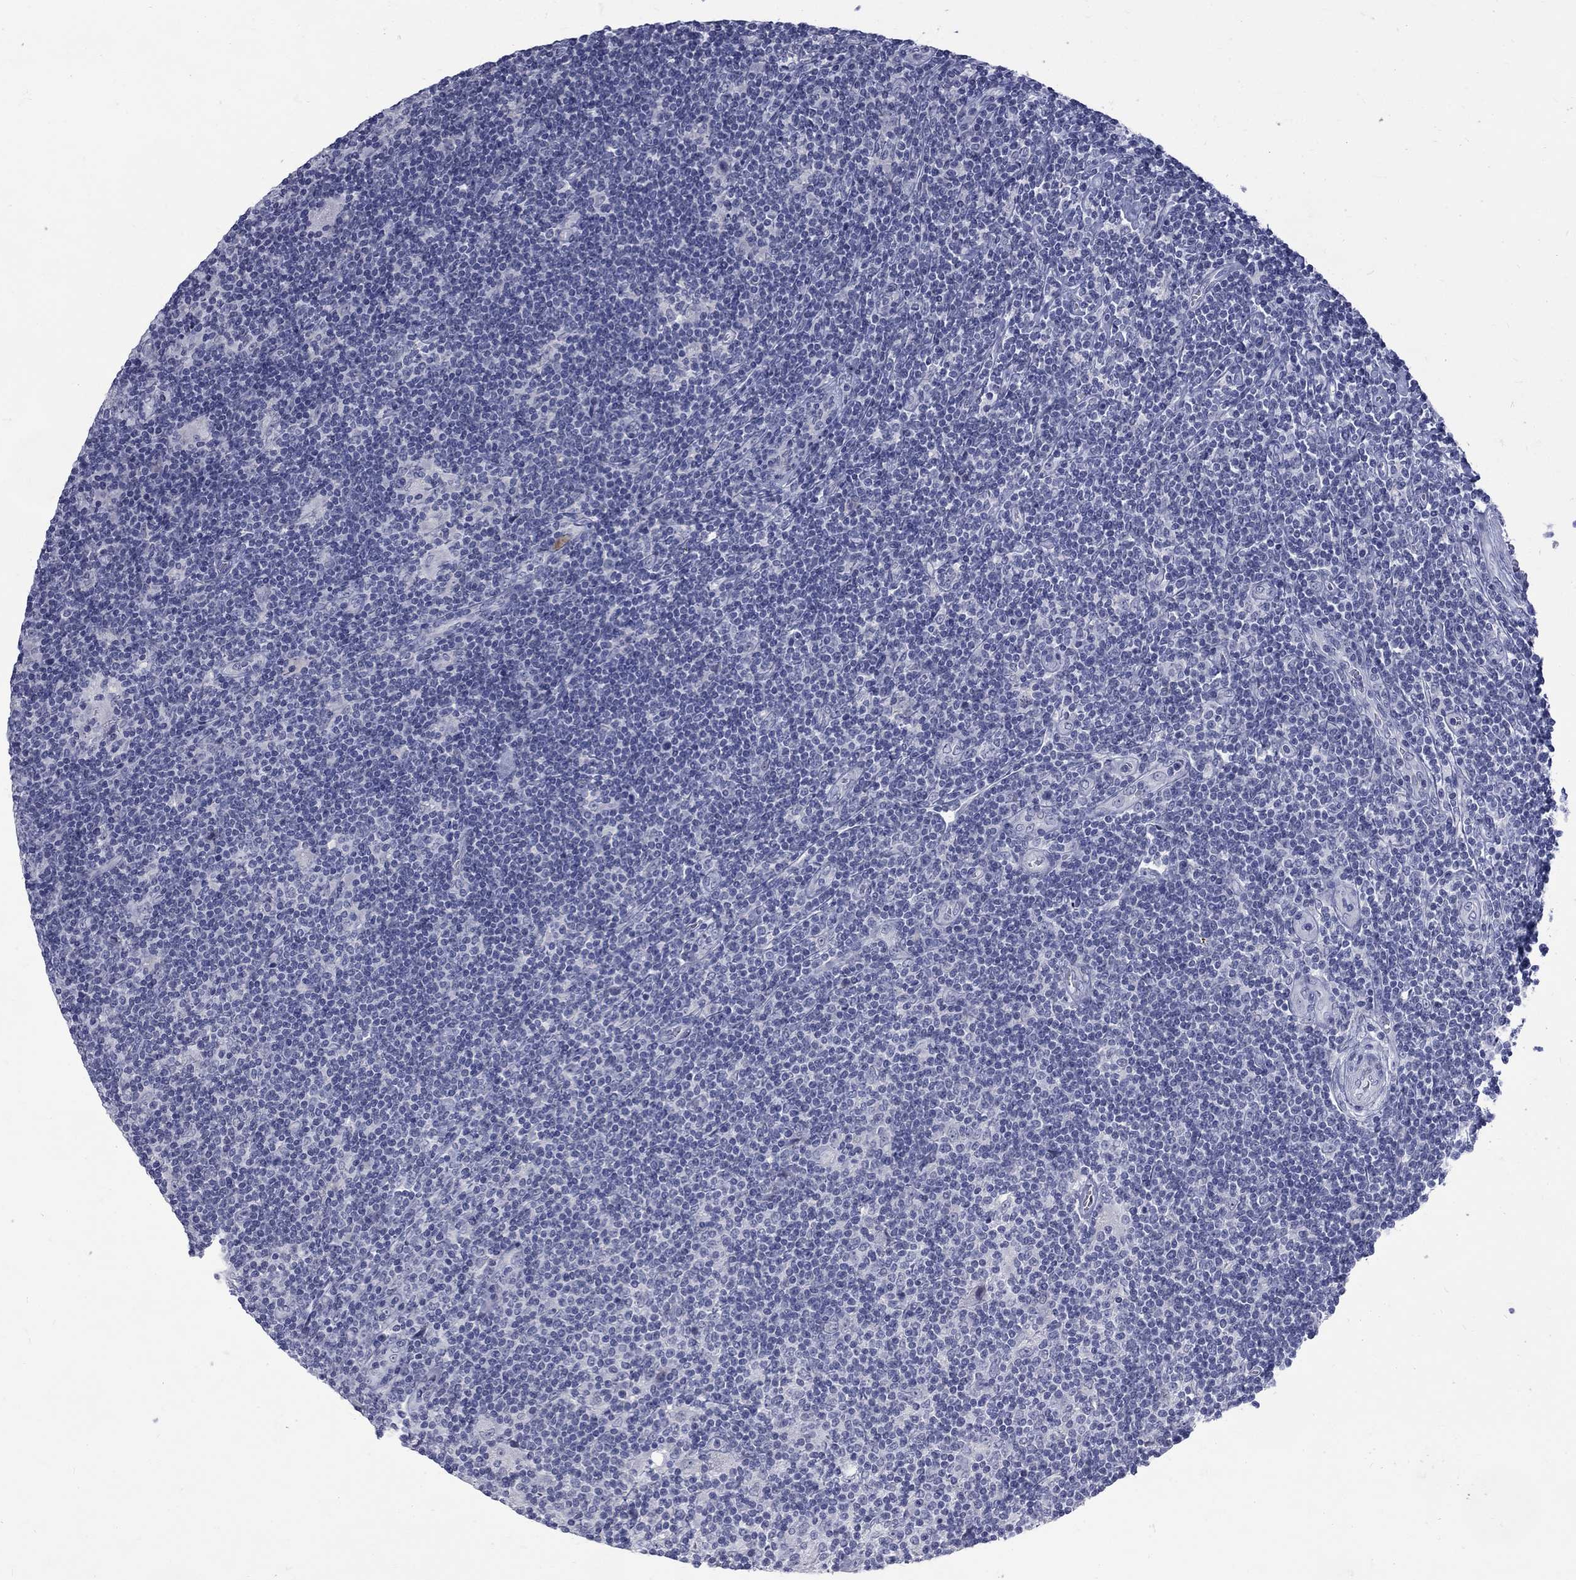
{"staining": {"intensity": "negative", "quantity": "none", "location": "none"}, "tissue": "lymphoma", "cell_type": "Tumor cells", "image_type": "cancer", "snomed": [{"axis": "morphology", "description": "Hodgkin's disease, NOS"}, {"axis": "topography", "description": "Lymph node"}], "caption": "Human Hodgkin's disease stained for a protein using immunohistochemistry exhibits no staining in tumor cells.", "gene": "CTNND2", "patient": {"sex": "male", "age": 40}}